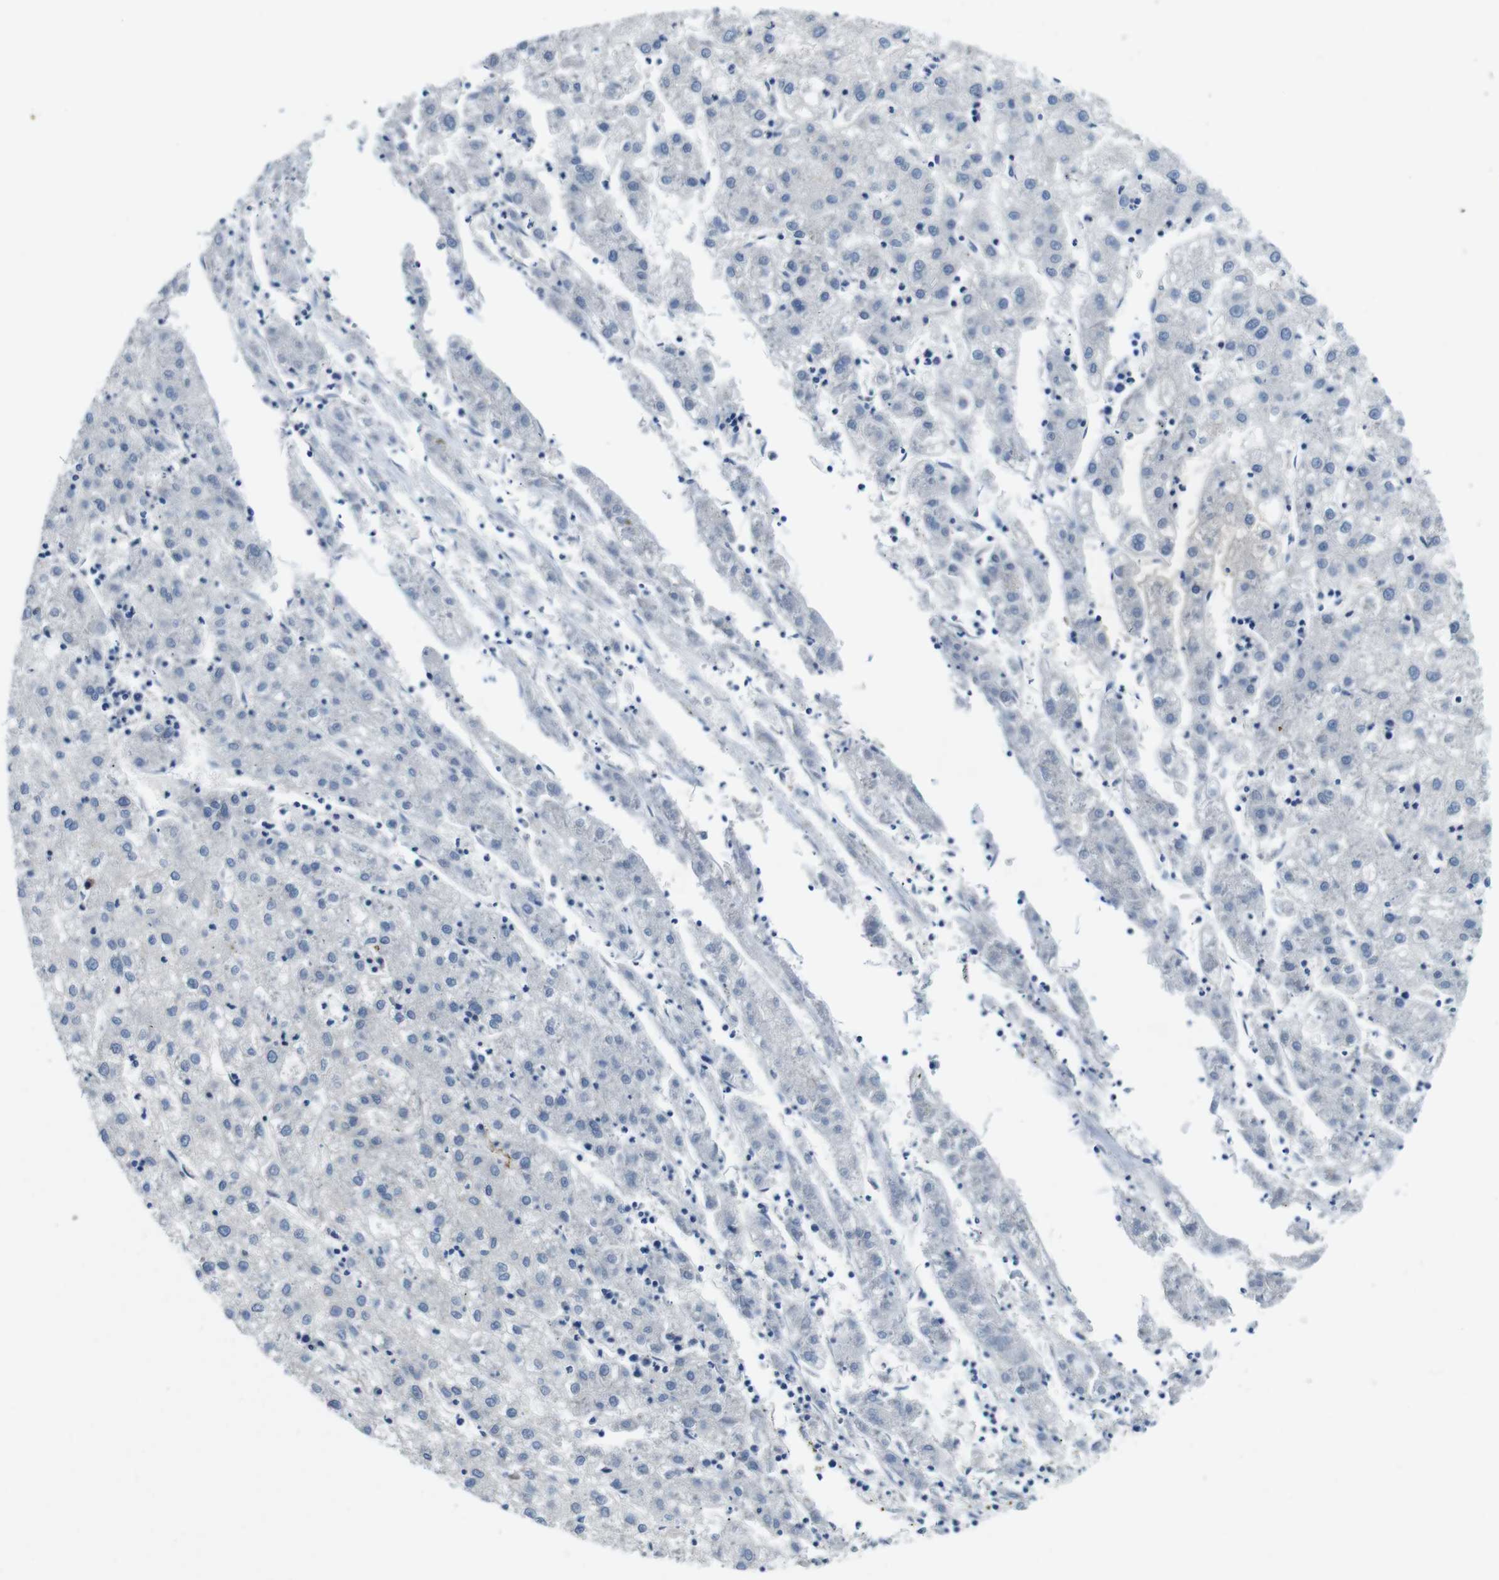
{"staining": {"intensity": "negative", "quantity": "none", "location": "none"}, "tissue": "liver cancer", "cell_type": "Tumor cells", "image_type": "cancer", "snomed": [{"axis": "morphology", "description": "Carcinoma, Hepatocellular, NOS"}, {"axis": "topography", "description": "Liver"}], "caption": "High magnification brightfield microscopy of liver cancer (hepatocellular carcinoma) stained with DAB (brown) and counterstained with hematoxylin (blue): tumor cells show no significant positivity. (DAB (3,3'-diaminobenzidine) immunohistochemistry (IHC) with hematoxylin counter stain).", "gene": "DENND4C", "patient": {"sex": "male", "age": 72}}